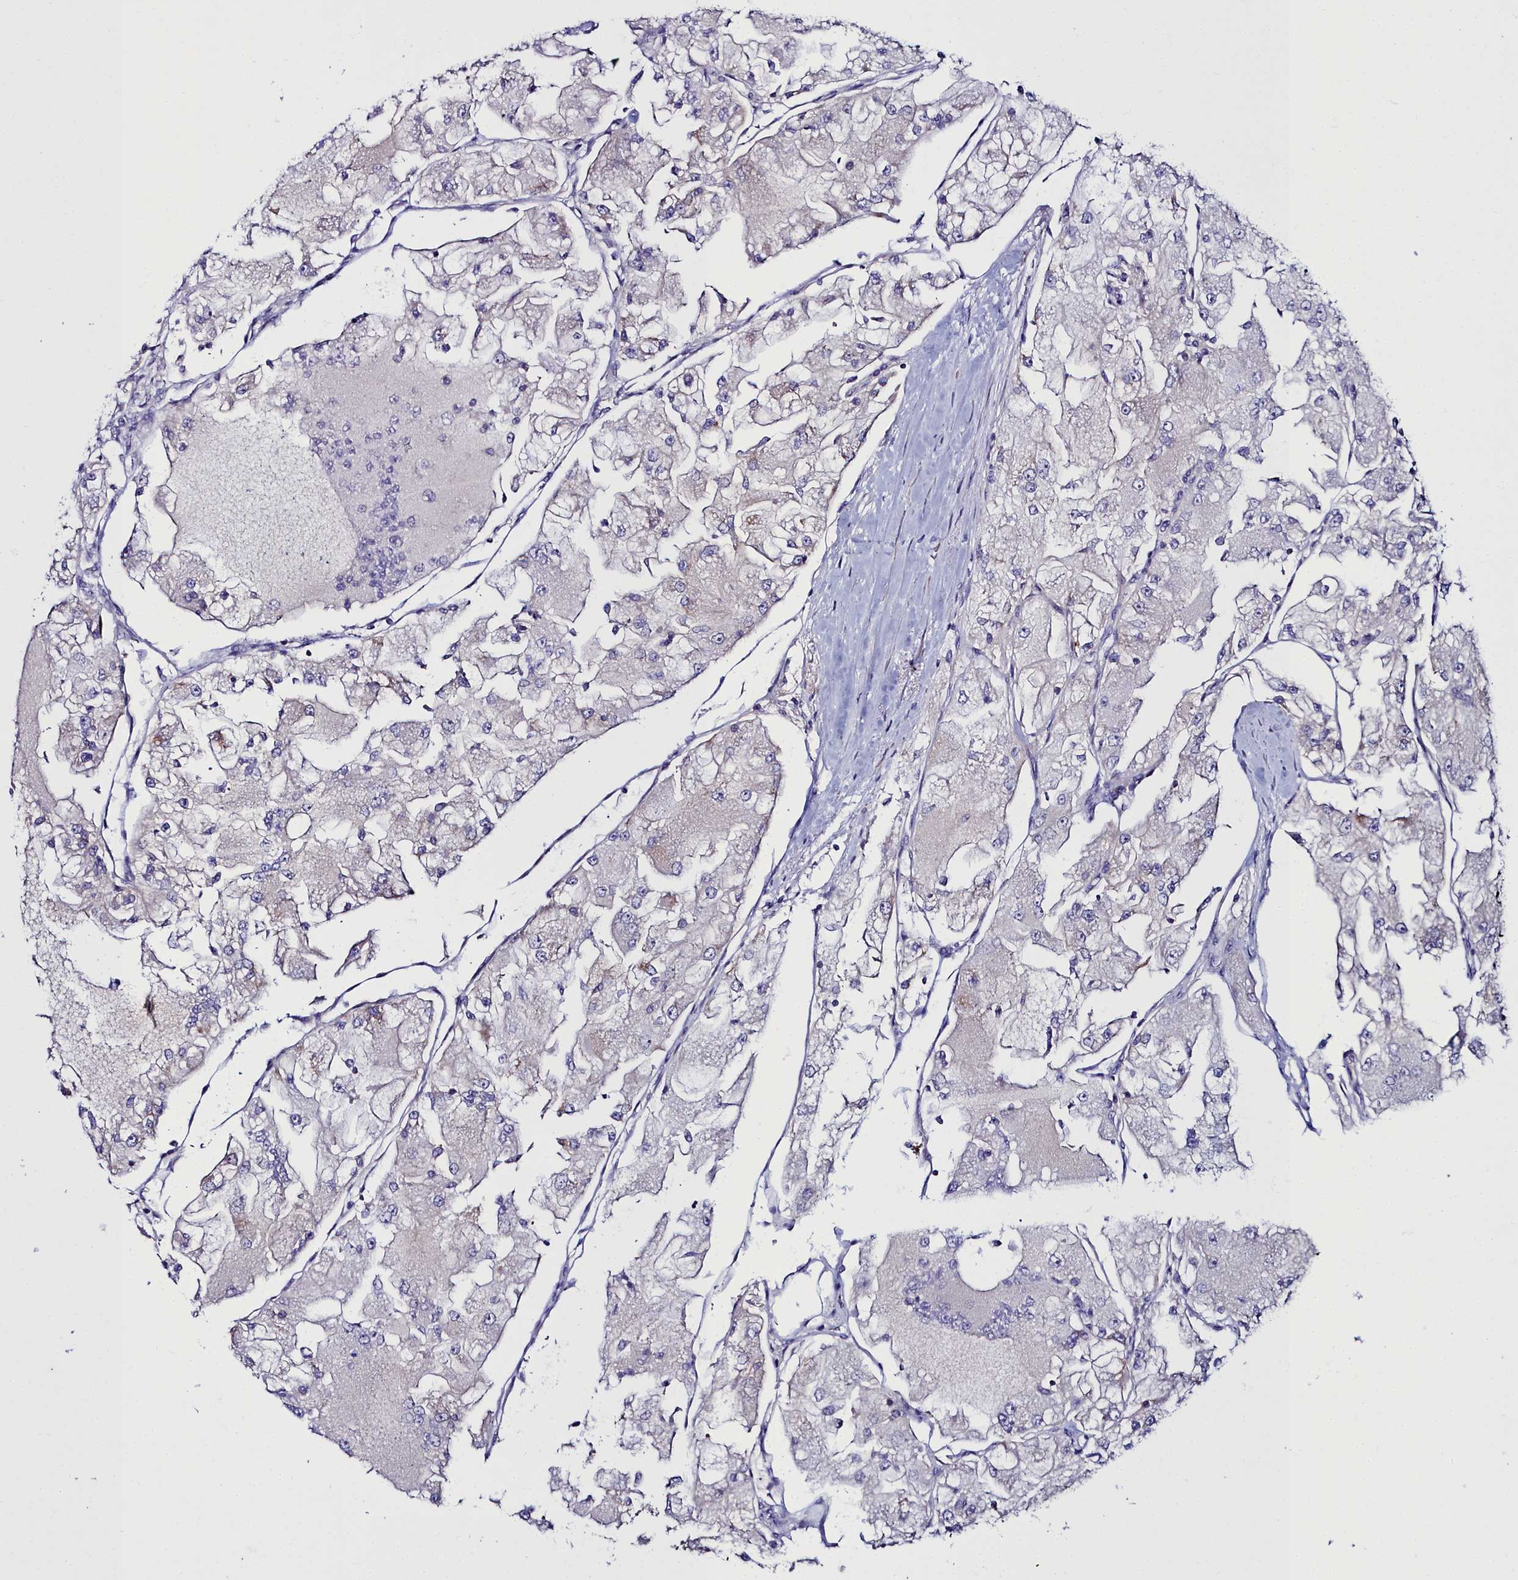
{"staining": {"intensity": "negative", "quantity": "none", "location": "none"}, "tissue": "renal cancer", "cell_type": "Tumor cells", "image_type": "cancer", "snomed": [{"axis": "morphology", "description": "Adenocarcinoma, NOS"}, {"axis": "topography", "description": "Kidney"}], "caption": "A micrograph of human renal adenocarcinoma is negative for staining in tumor cells.", "gene": "FADS3", "patient": {"sex": "female", "age": 72}}